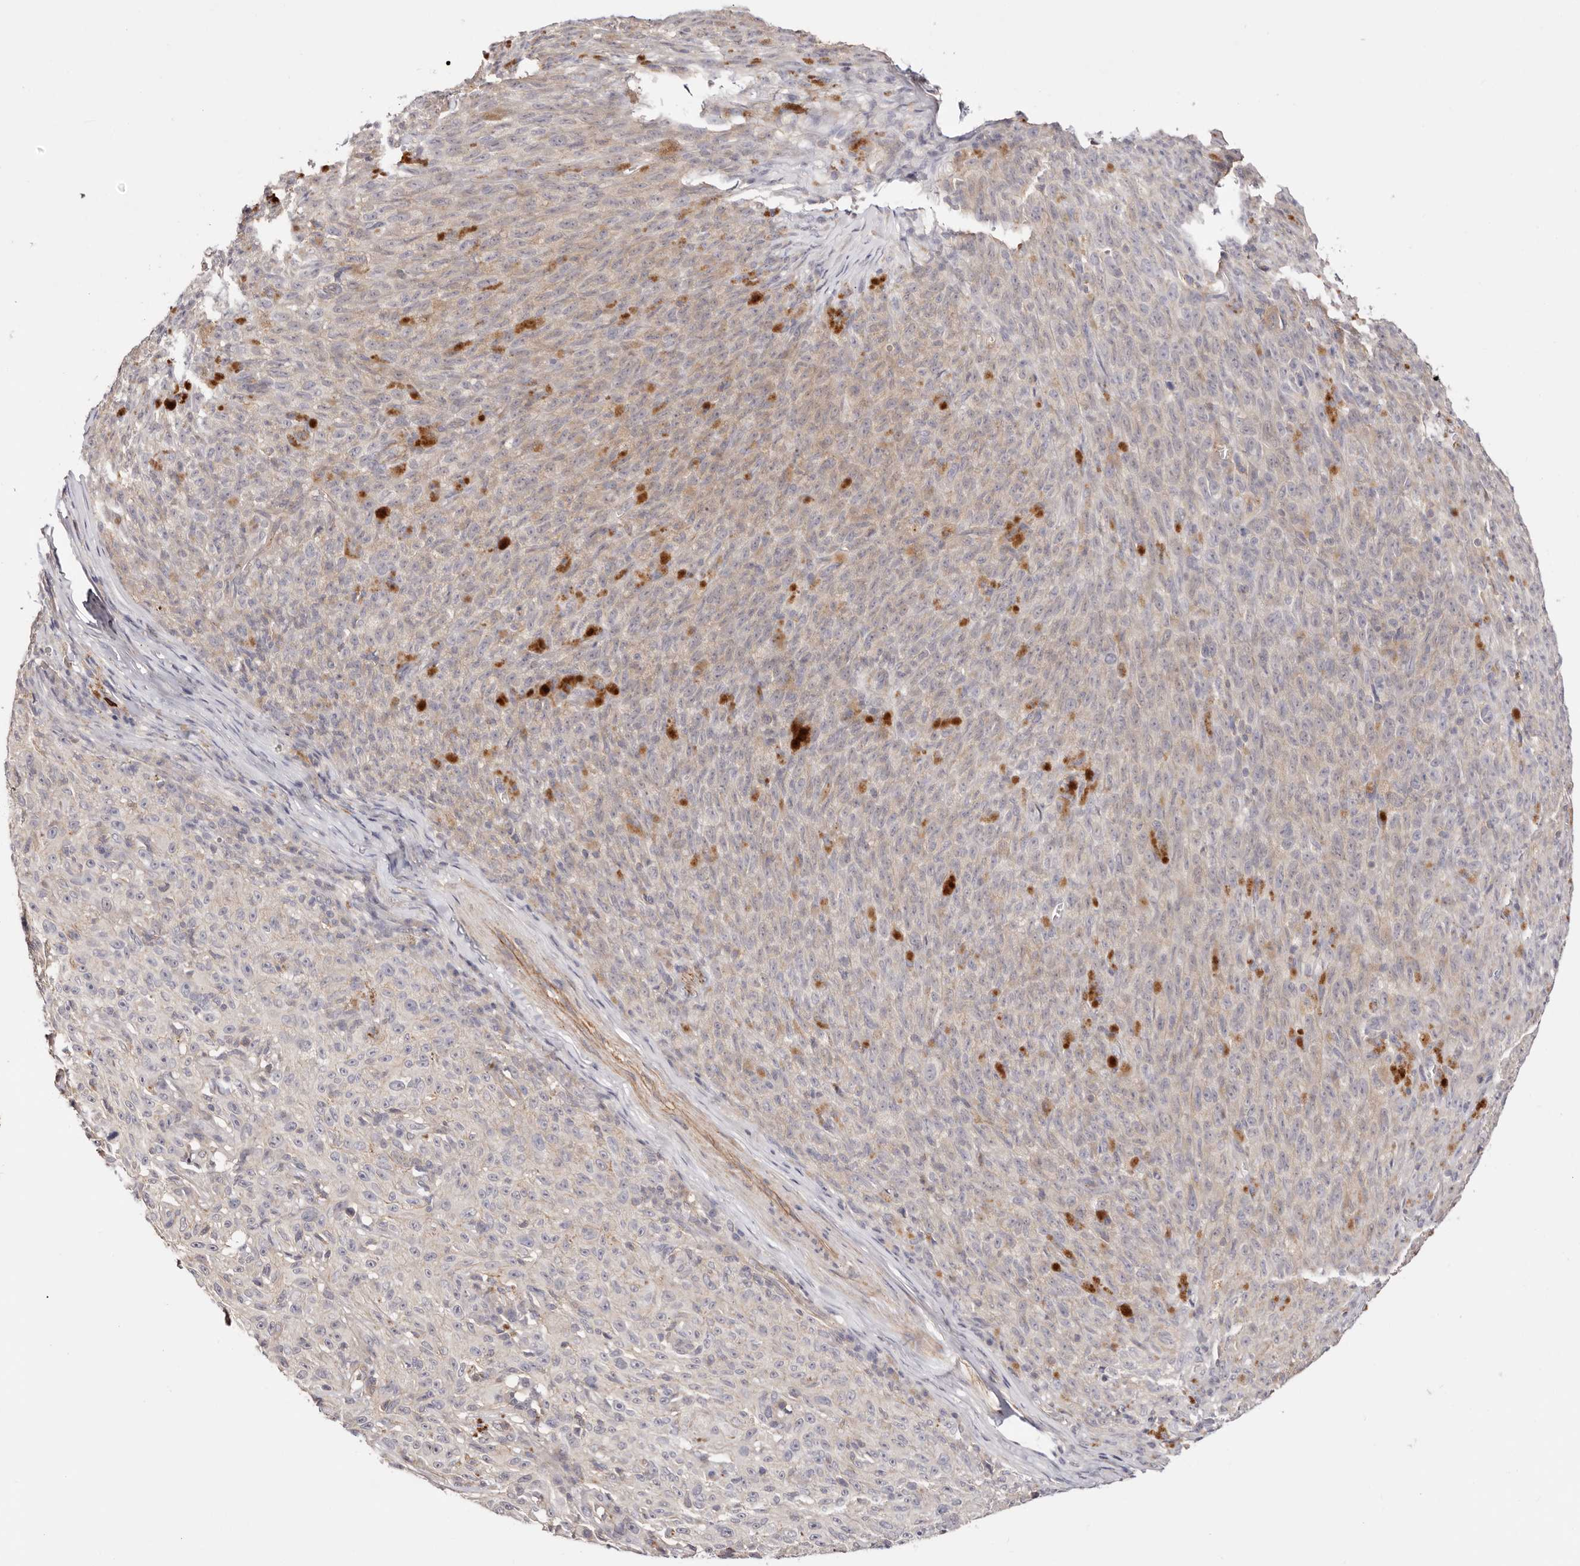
{"staining": {"intensity": "negative", "quantity": "none", "location": "none"}, "tissue": "melanoma", "cell_type": "Tumor cells", "image_type": "cancer", "snomed": [{"axis": "morphology", "description": "Malignant melanoma, NOS"}, {"axis": "topography", "description": "Skin"}], "caption": "This is an IHC histopathology image of human malignant melanoma. There is no expression in tumor cells.", "gene": "SLC35B2", "patient": {"sex": "female", "age": 82}}